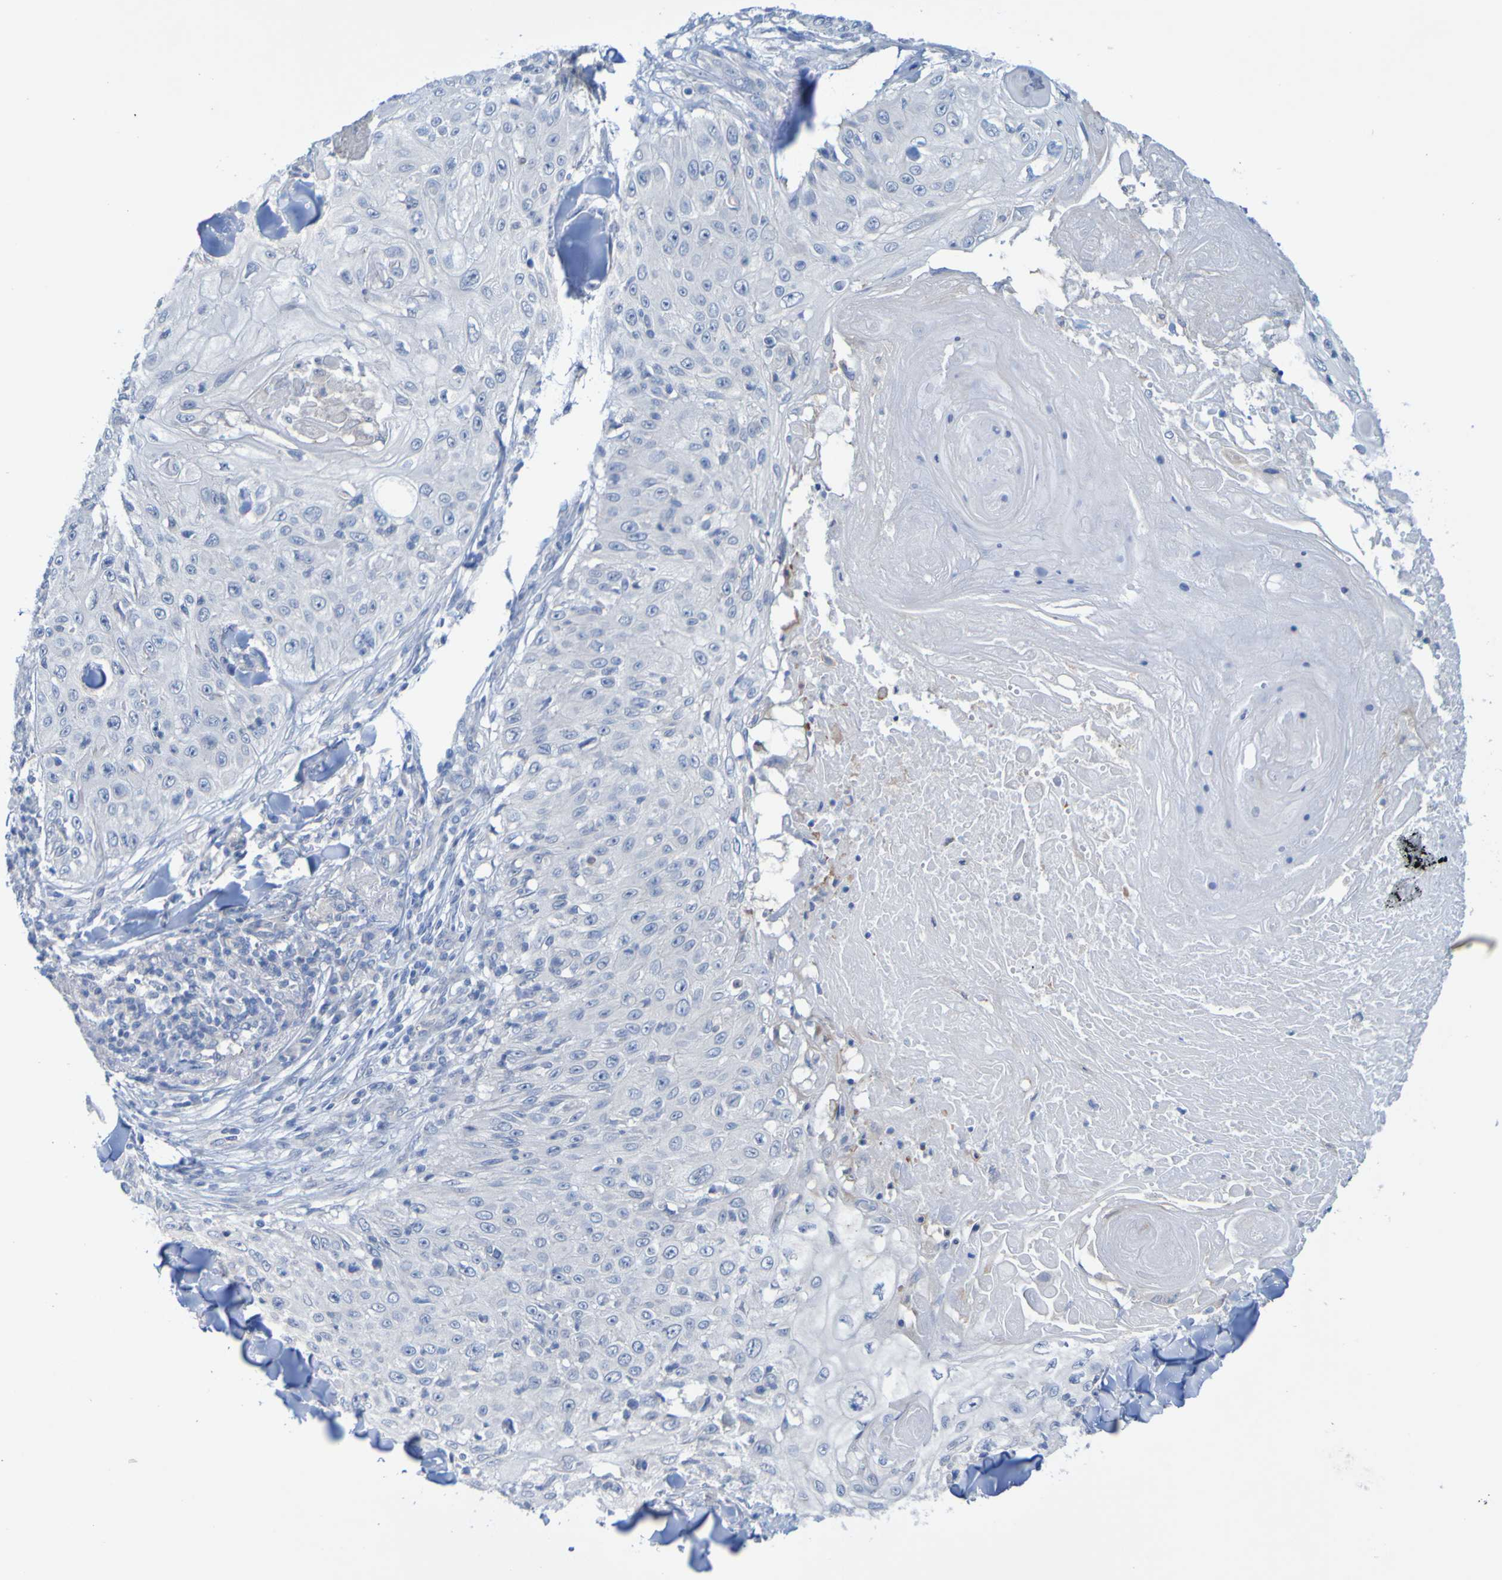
{"staining": {"intensity": "negative", "quantity": "none", "location": "none"}, "tissue": "skin cancer", "cell_type": "Tumor cells", "image_type": "cancer", "snomed": [{"axis": "morphology", "description": "Squamous cell carcinoma, NOS"}, {"axis": "topography", "description": "Skin"}], "caption": "This photomicrograph is of skin cancer stained with IHC to label a protein in brown with the nuclei are counter-stained blue. There is no staining in tumor cells.", "gene": "ACMSD", "patient": {"sex": "male", "age": 86}}